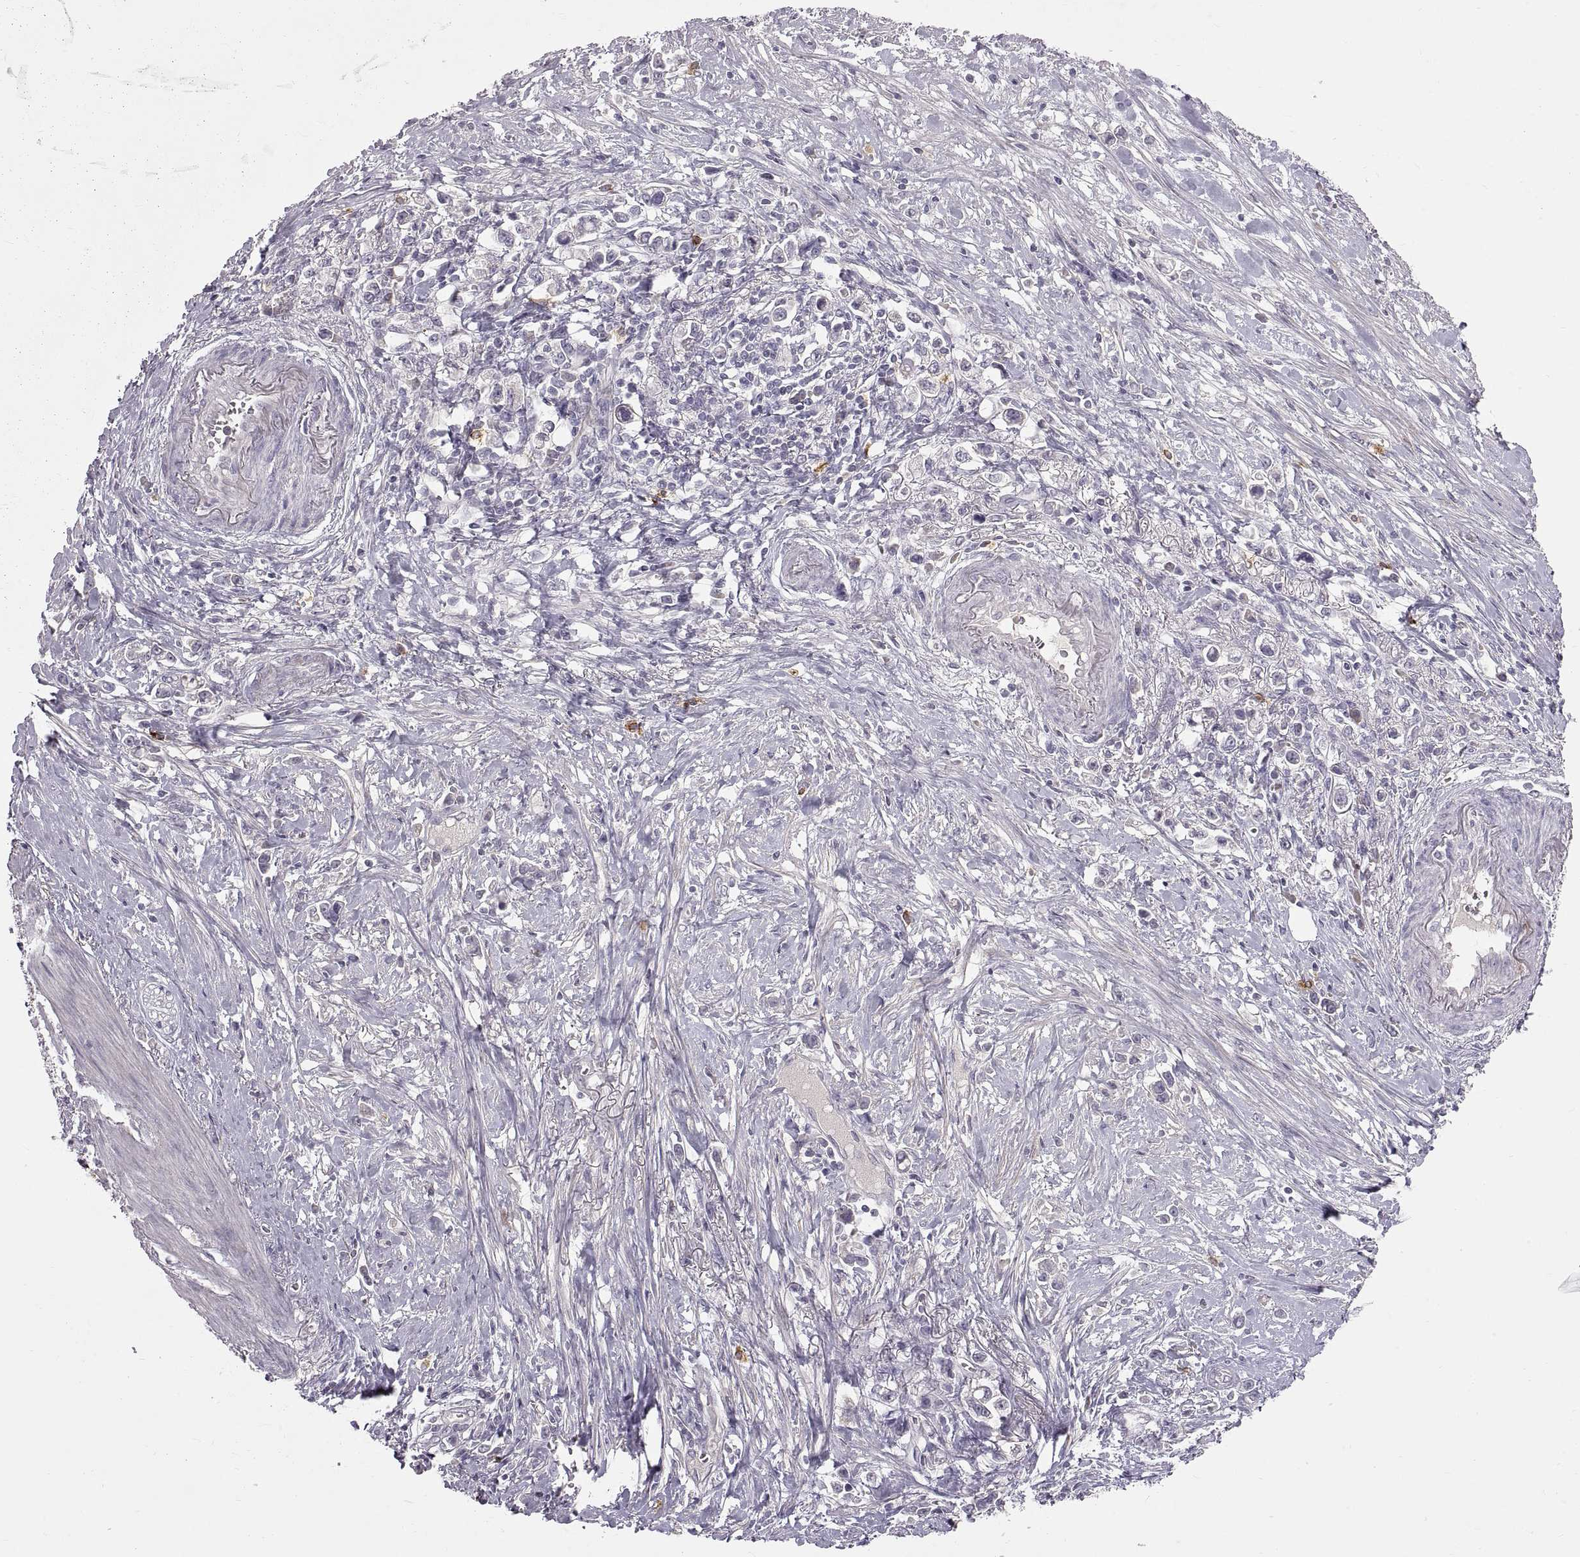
{"staining": {"intensity": "negative", "quantity": "none", "location": "none"}, "tissue": "stomach cancer", "cell_type": "Tumor cells", "image_type": "cancer", "snomed": [{"axis": "morphology", "description": "Adenocarcinoma, NOS"}, {"axis": "topography", "description": "Stomach"}], "caption": "Image shows no significant protein positivity in tumor cells of adenocarcinoma (stomach).", "gene": "WFDC8", "patient": {"sex": "male", "age": 63}}